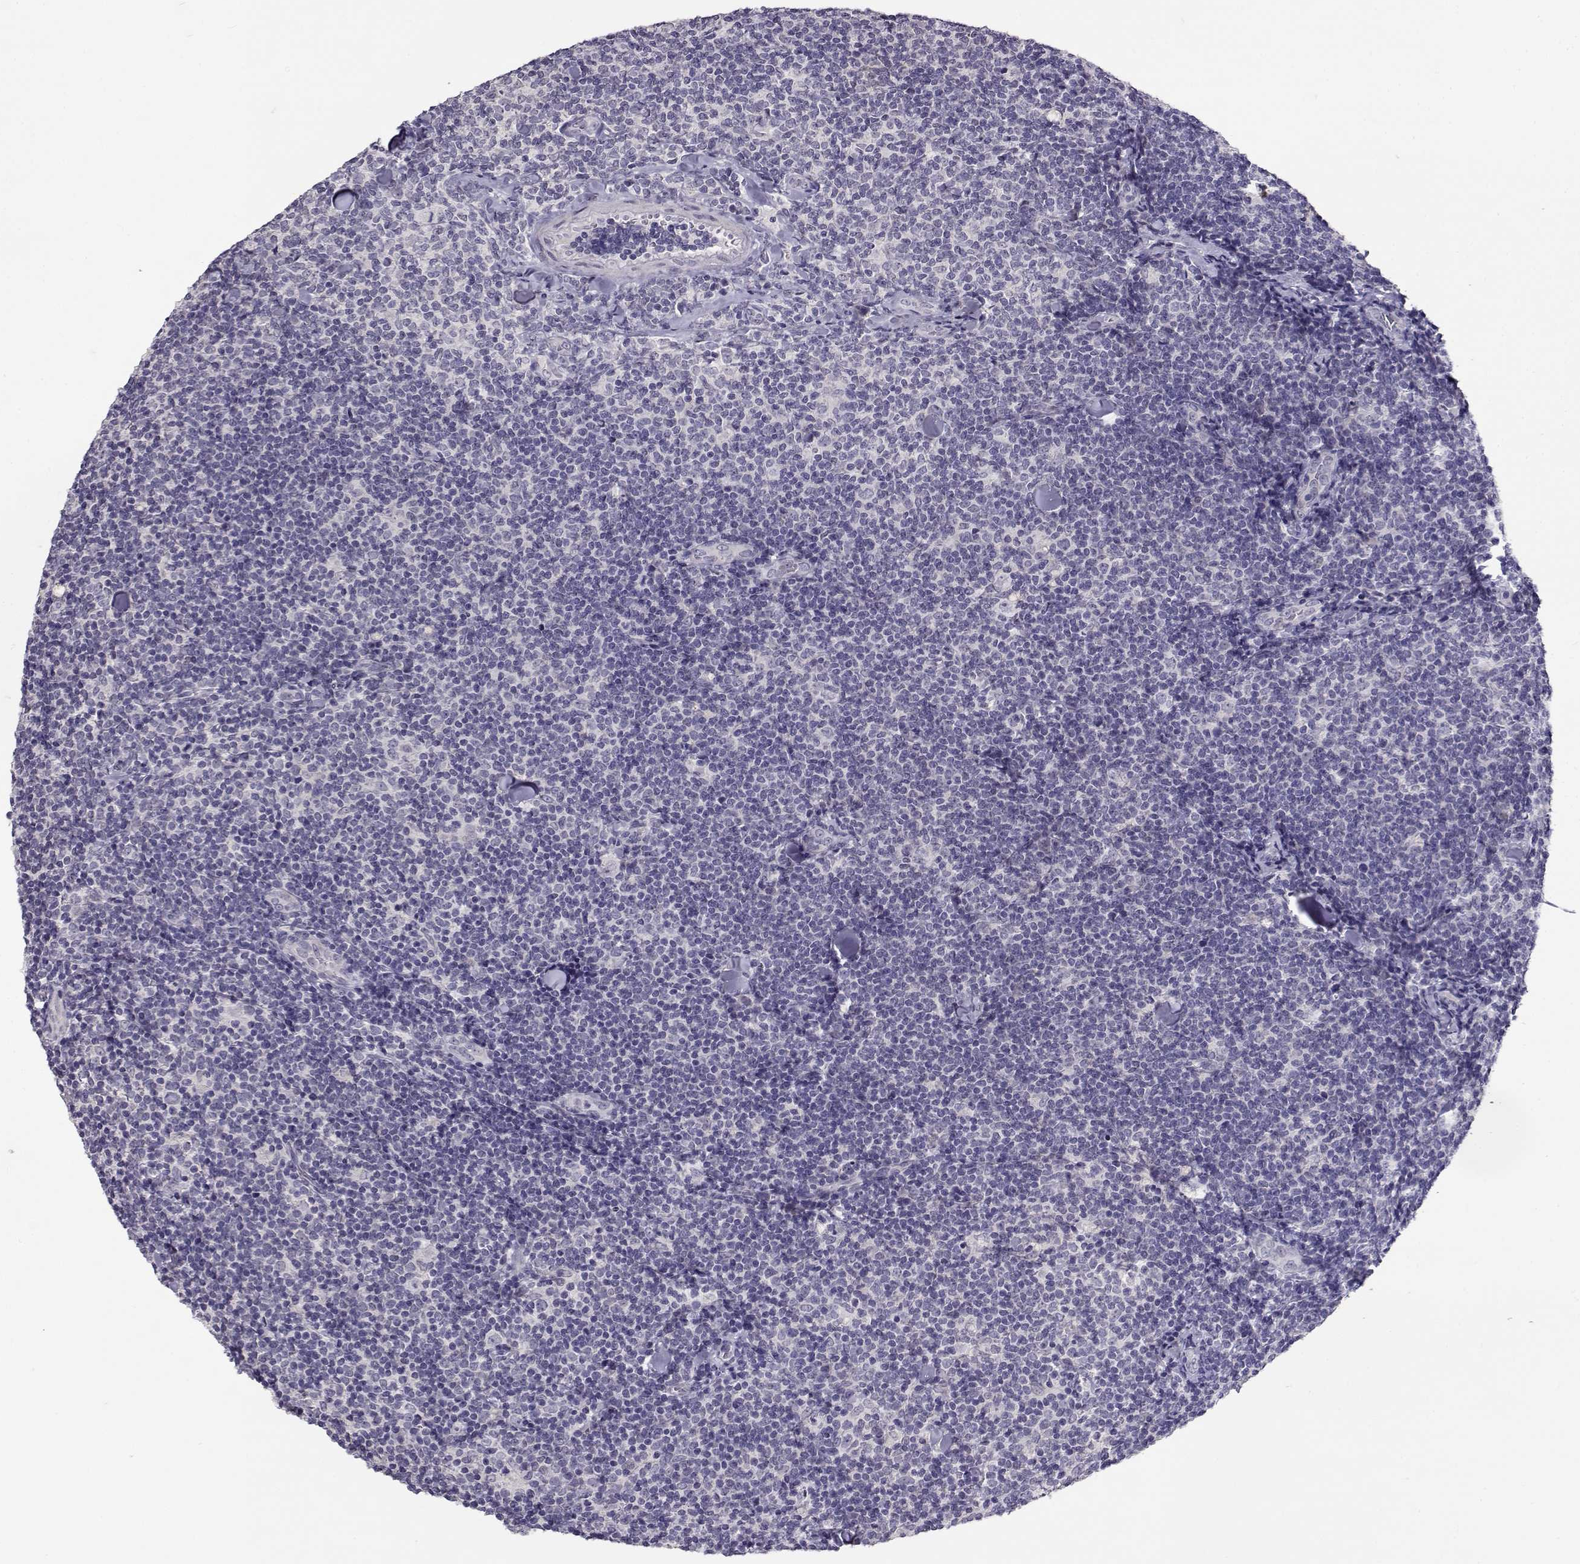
{"staining": {"intensity": "negative", "quantity": "none", "location": "none"}, "tissue": "lymphoma", "cell_type": "Tumor cells", "image_type": "cancer", "snomed": [{"axis": "morphology", "description": "Malignant lymphoma, non-Hodgkin's type, Low grade"}, {"axis": "topography", "description": "Lymph node"}], "caption": "Protein analysis of lymphoma shows no significant expression in tumor cells. (Brightfield microscopy of DAB IHC at high magnification).", "gene": "RHOXF2", "patient": {"sex": "female", "age": 56}}